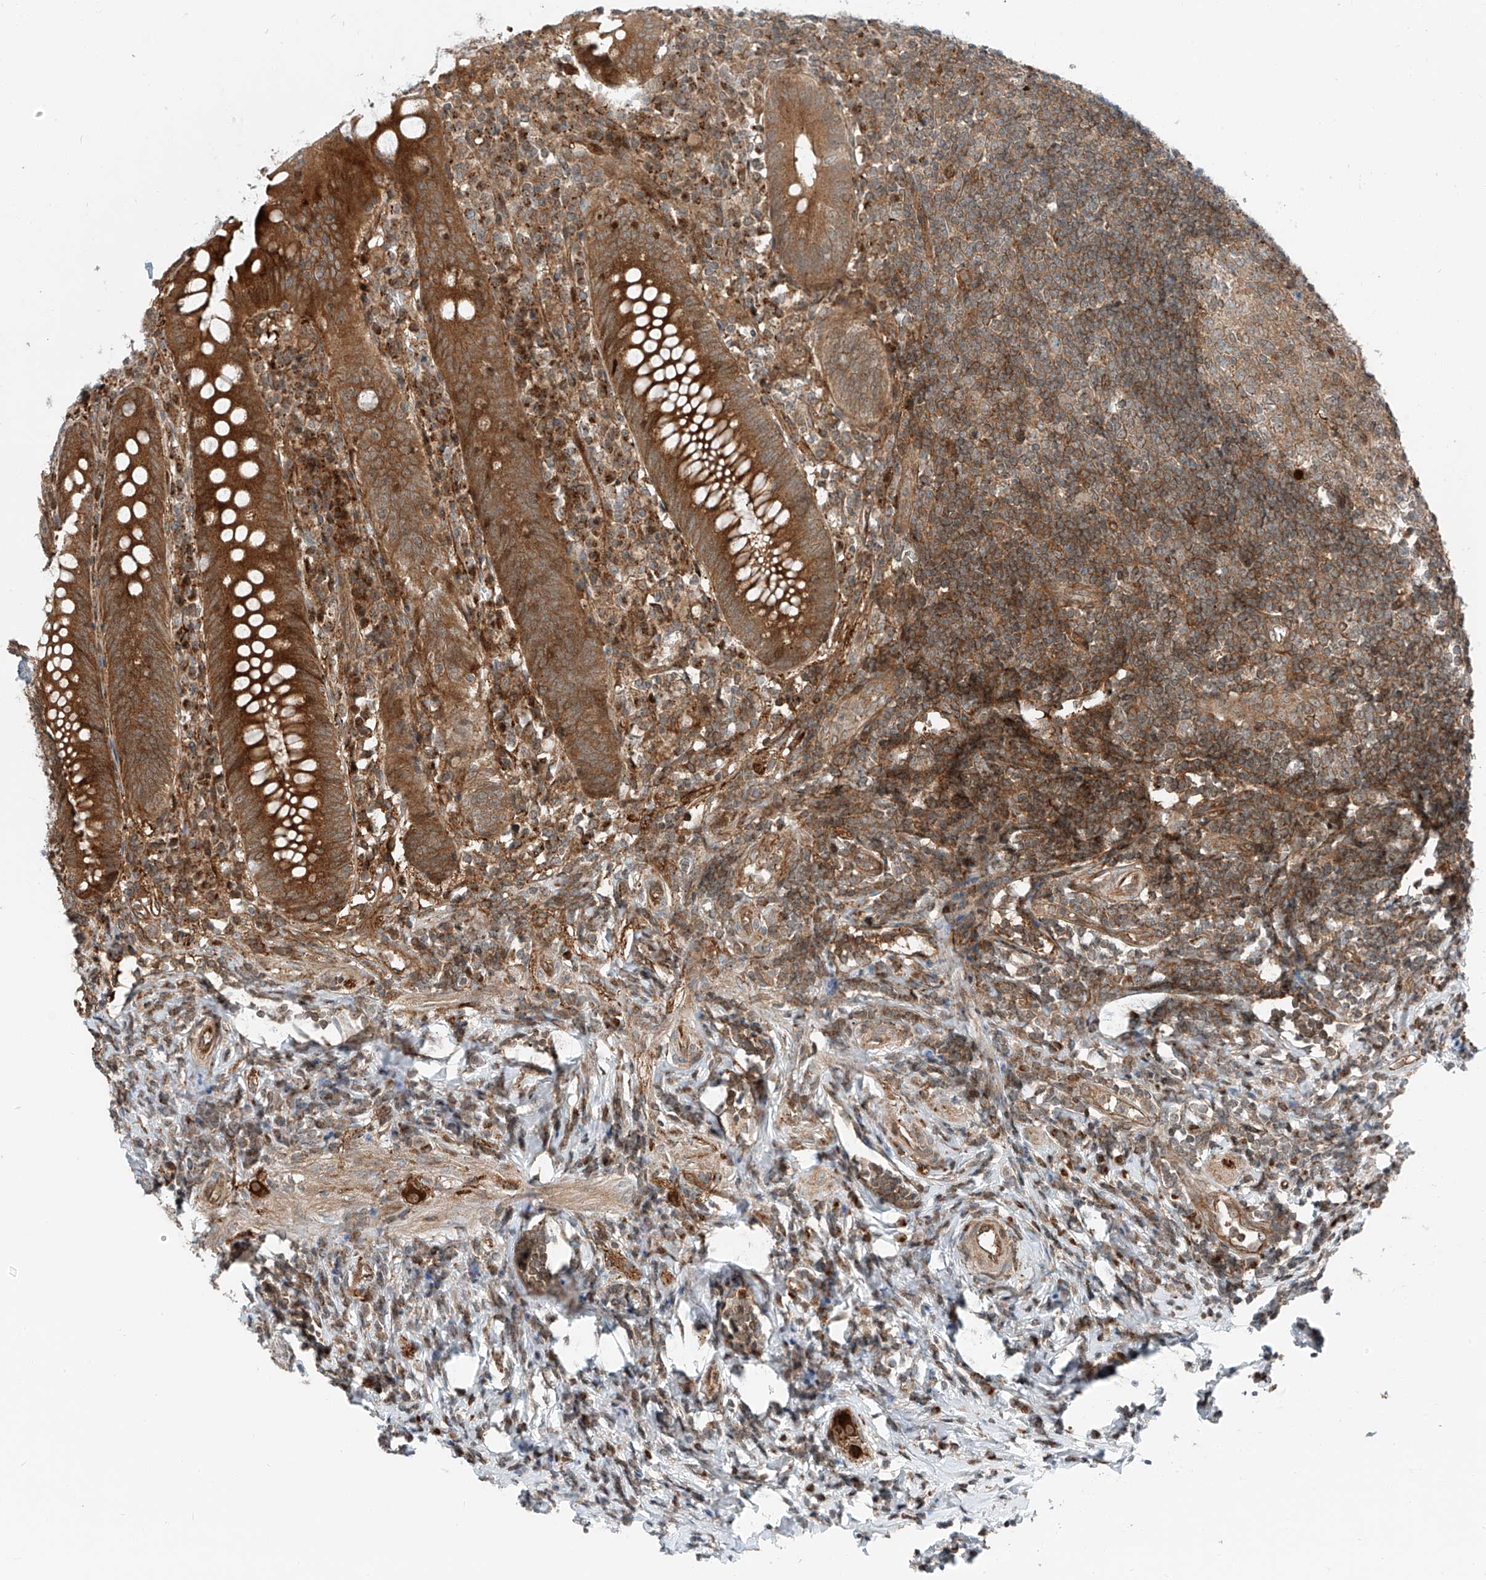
{"staining": {"intensity": "strong", "quantity": ">75%", "location": "cytoplasmic/membranous"}, "tissue": "appendix", "cell_type": "Glandular cells", "image_type": "normal", "snomed": [{"axis": "morphology", "description": "Normal tissue, NOS"}, {"axis": "topography", "description": "Appendix"}], "caption": "Brown immunohistochemical staining in benign human appendix displays strong cytoplasmic/membranous positivity in about >75% of glandular cells.", "gene": "USP48", "patient": {"sex": "female", "age": 54}}